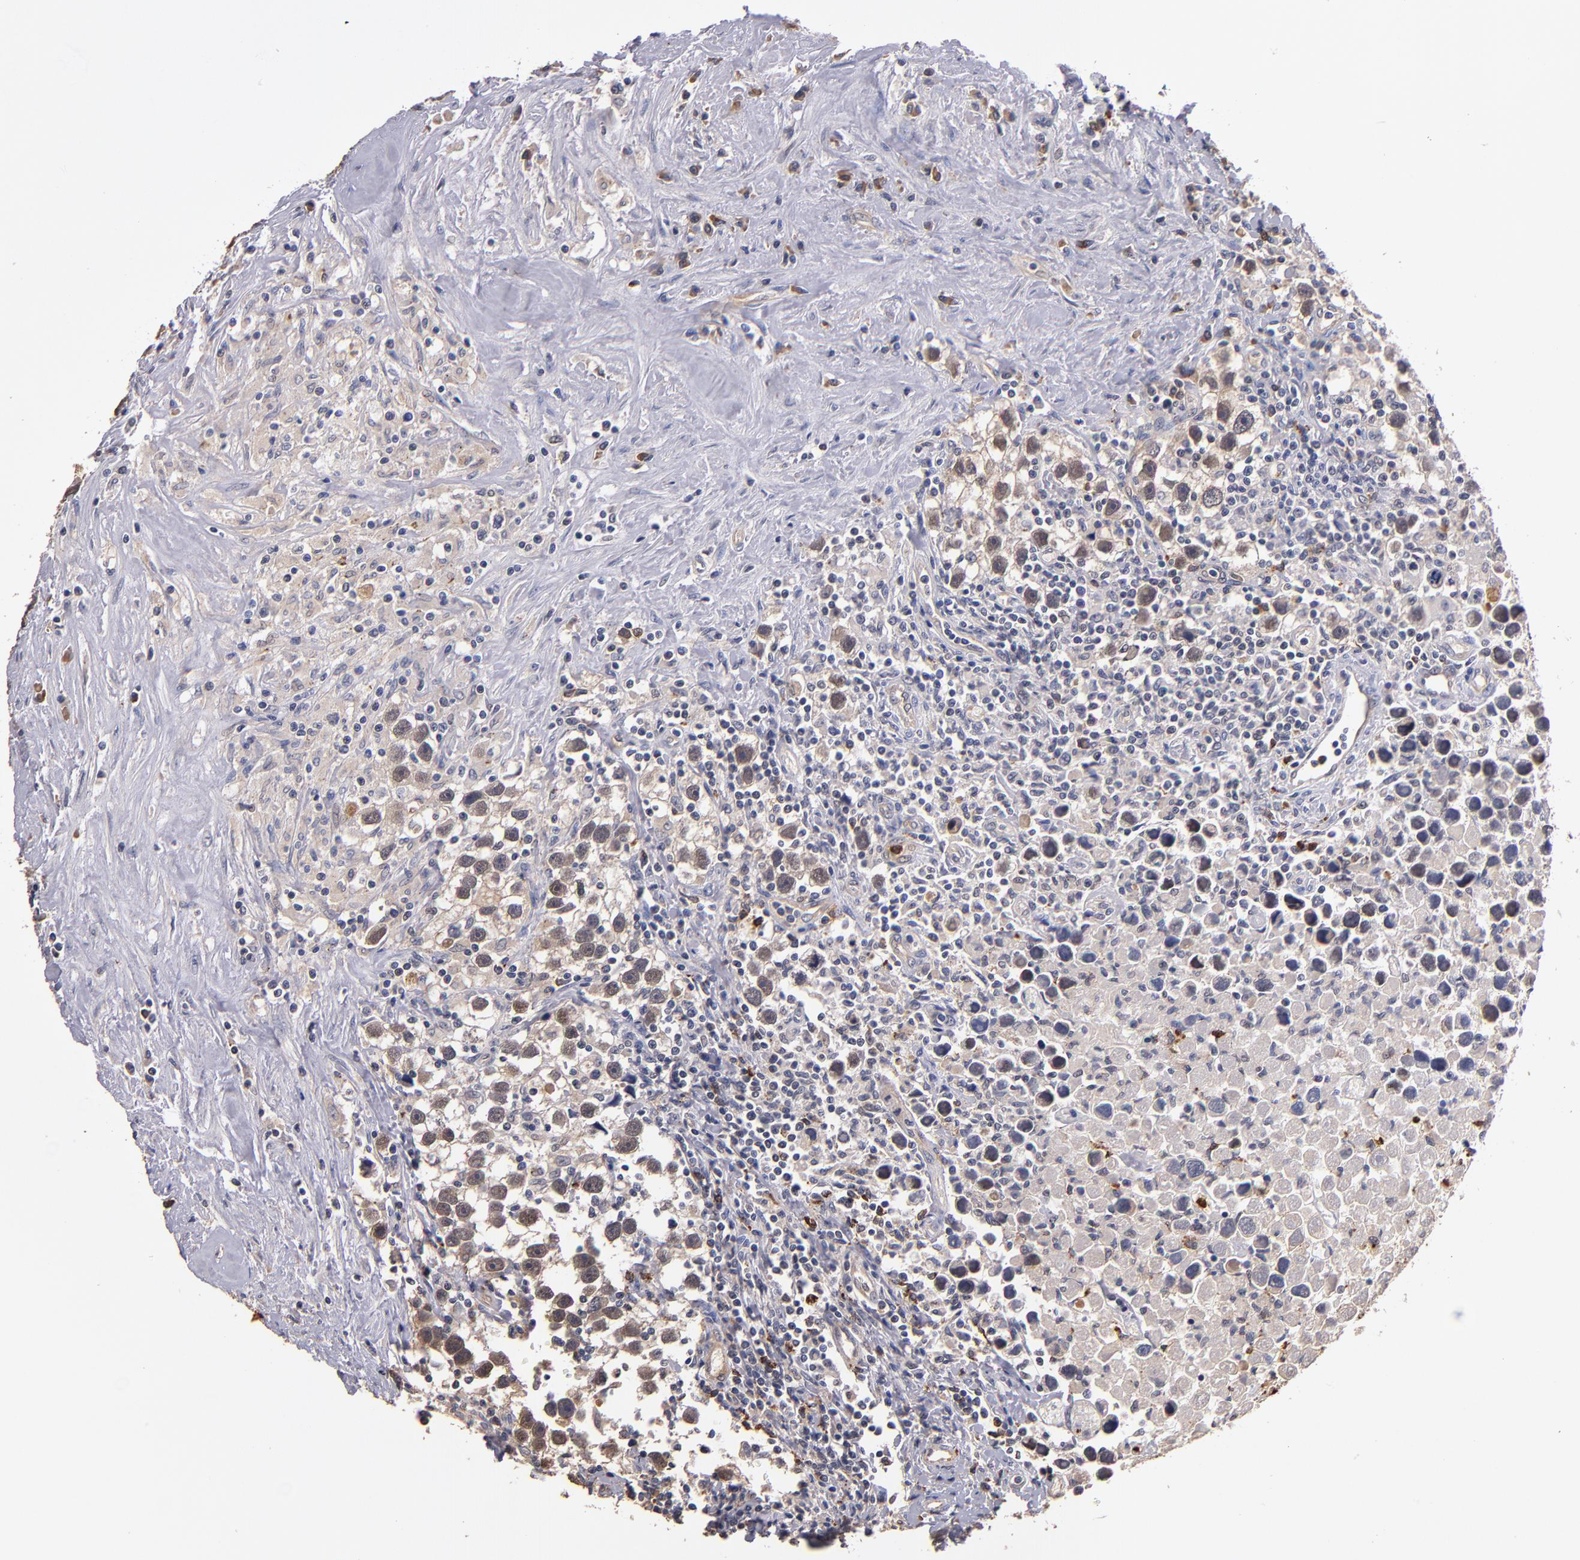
{"staining": {"intensity": "weak", "quantity": ">75%", "location": "cytoplasmic/membranous"}, "tissue": "testis cancer", "cell_type": "Tumor cells", "image_type": "cancer", "snomed": [{"axis": "morphology", "description": "Seminoma, NOS"}, {"axis": "topography", "description": "Testis"}], "caption": "A brown stain labels weak cytoplasmic/membranous staining of a protein in human testis cancer tumor cells.", "gene": "TTLL12", "patient": {"sex": "male", "age": 43}}